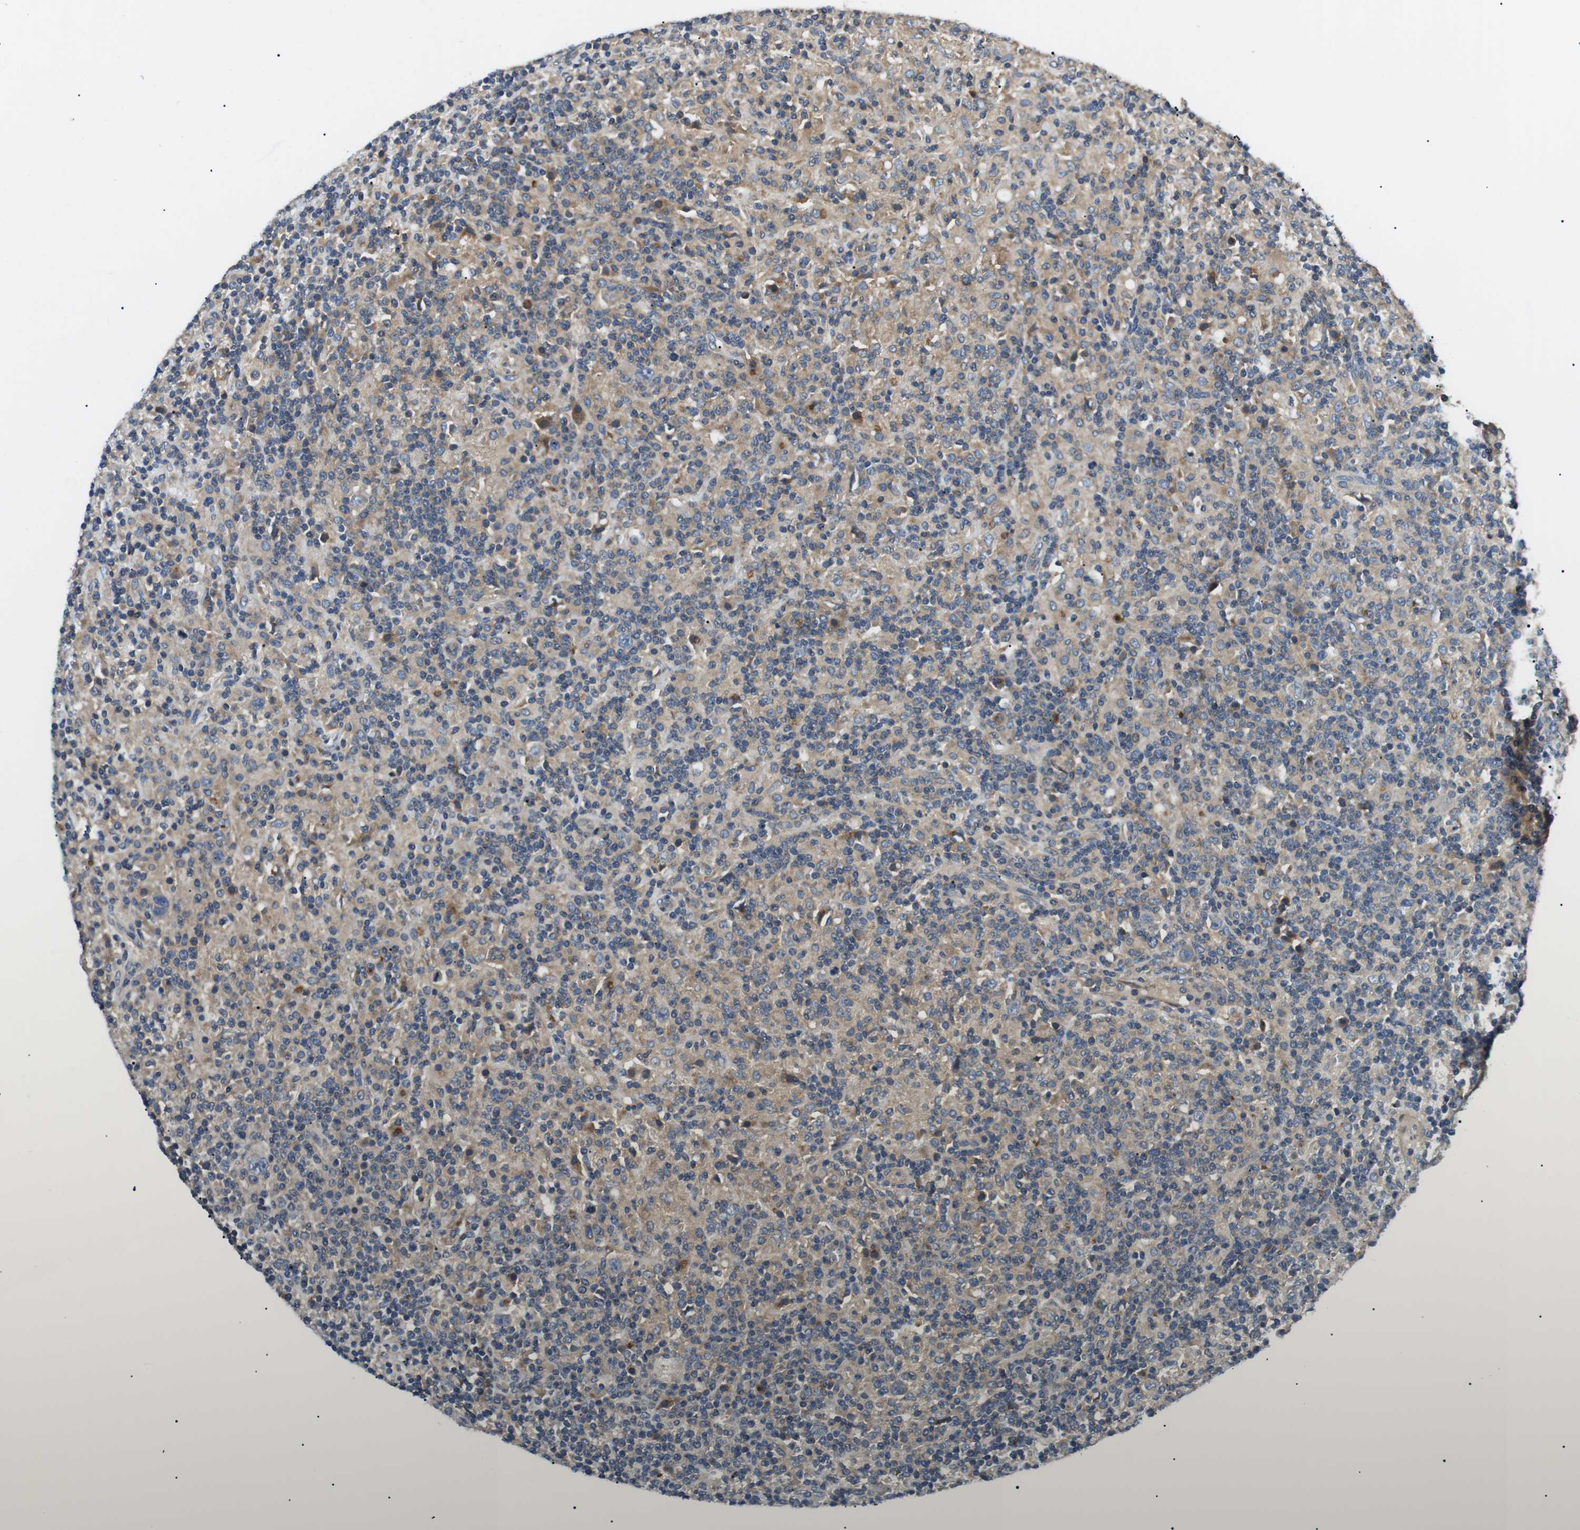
{"staining": {"intensity": "weak", "quantity": "25%-75%", "location": "cytoplasmic/membranous"}, "tissue": "lymphoma", "cell_type": "Tumor cells", "image_type": "cancer", "snomed": [{"axis": "morphology", "description": "Hodgkin's disease, NOS"}, {"axis": "topography", "description": "Lymph node"}], "caption": "Immunohistochemistry photomicrograph of neoplastic tissue: human lymphoma stained using immunohistochemistry (IHC) shows low levels of weak protein expression localized specifically in the cytoplasmic/membranous of tumor cells, appearing as a cytoplasmic/membranous brown color.", "gene": "DIPK1A", "patient": {"sex": "male", "age": 70}}